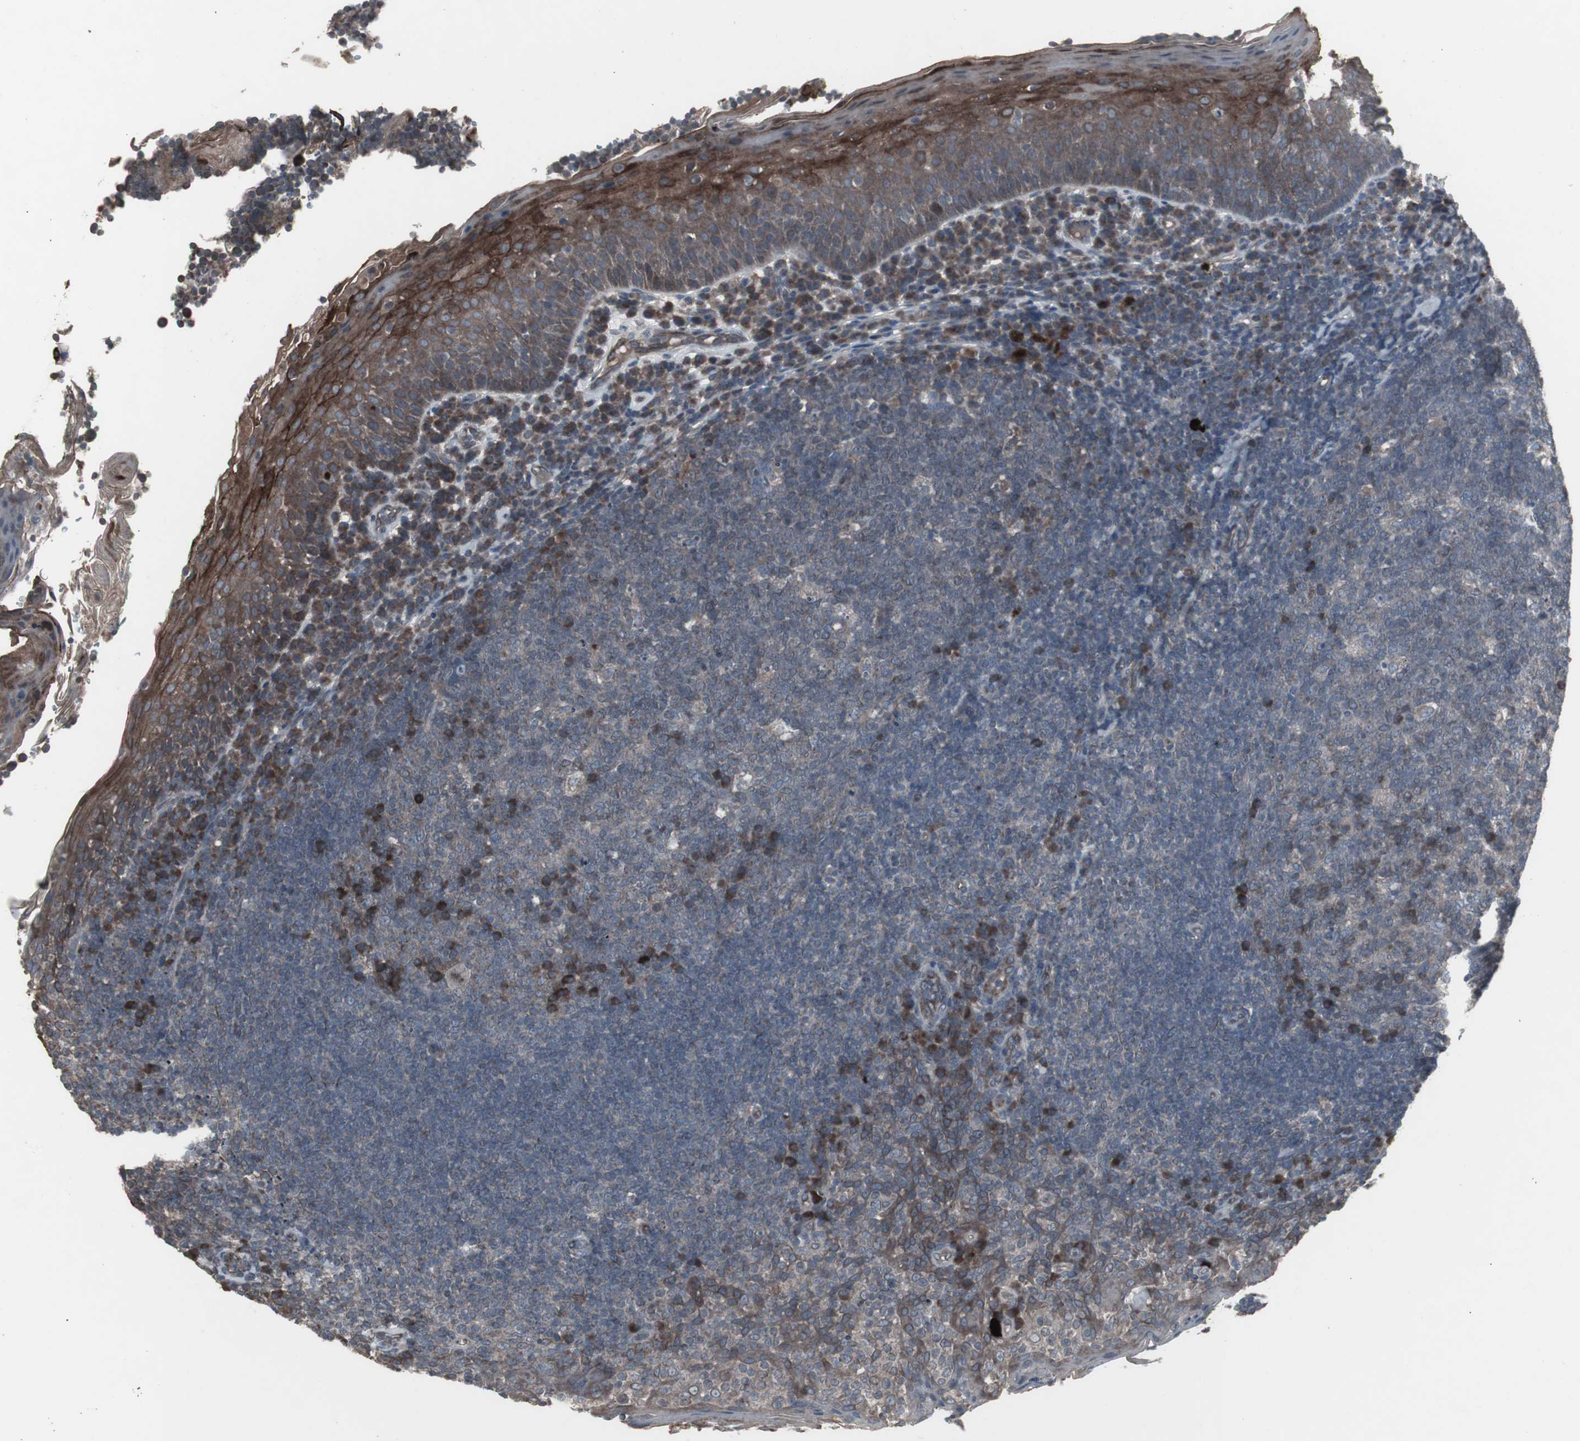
{"staining": {"intensity": "negative", "quantity": "none", "location": "none"}, "tissue": "tonsil", "cell_type": "Germinal center cells", "image_type": "normal", "snomed": [{"axis": "morphology", "description": "Normal tissue, NOS"}, {"axis": "topography", "description": "Tonsil"}], "caption": "The photomicrograph exhibits no staining of germinal center cells in benign tonsil. (DAB IHC, high magnification).", "gene": "SSTR2", "patient": {"sex": "male", "age": 17}}